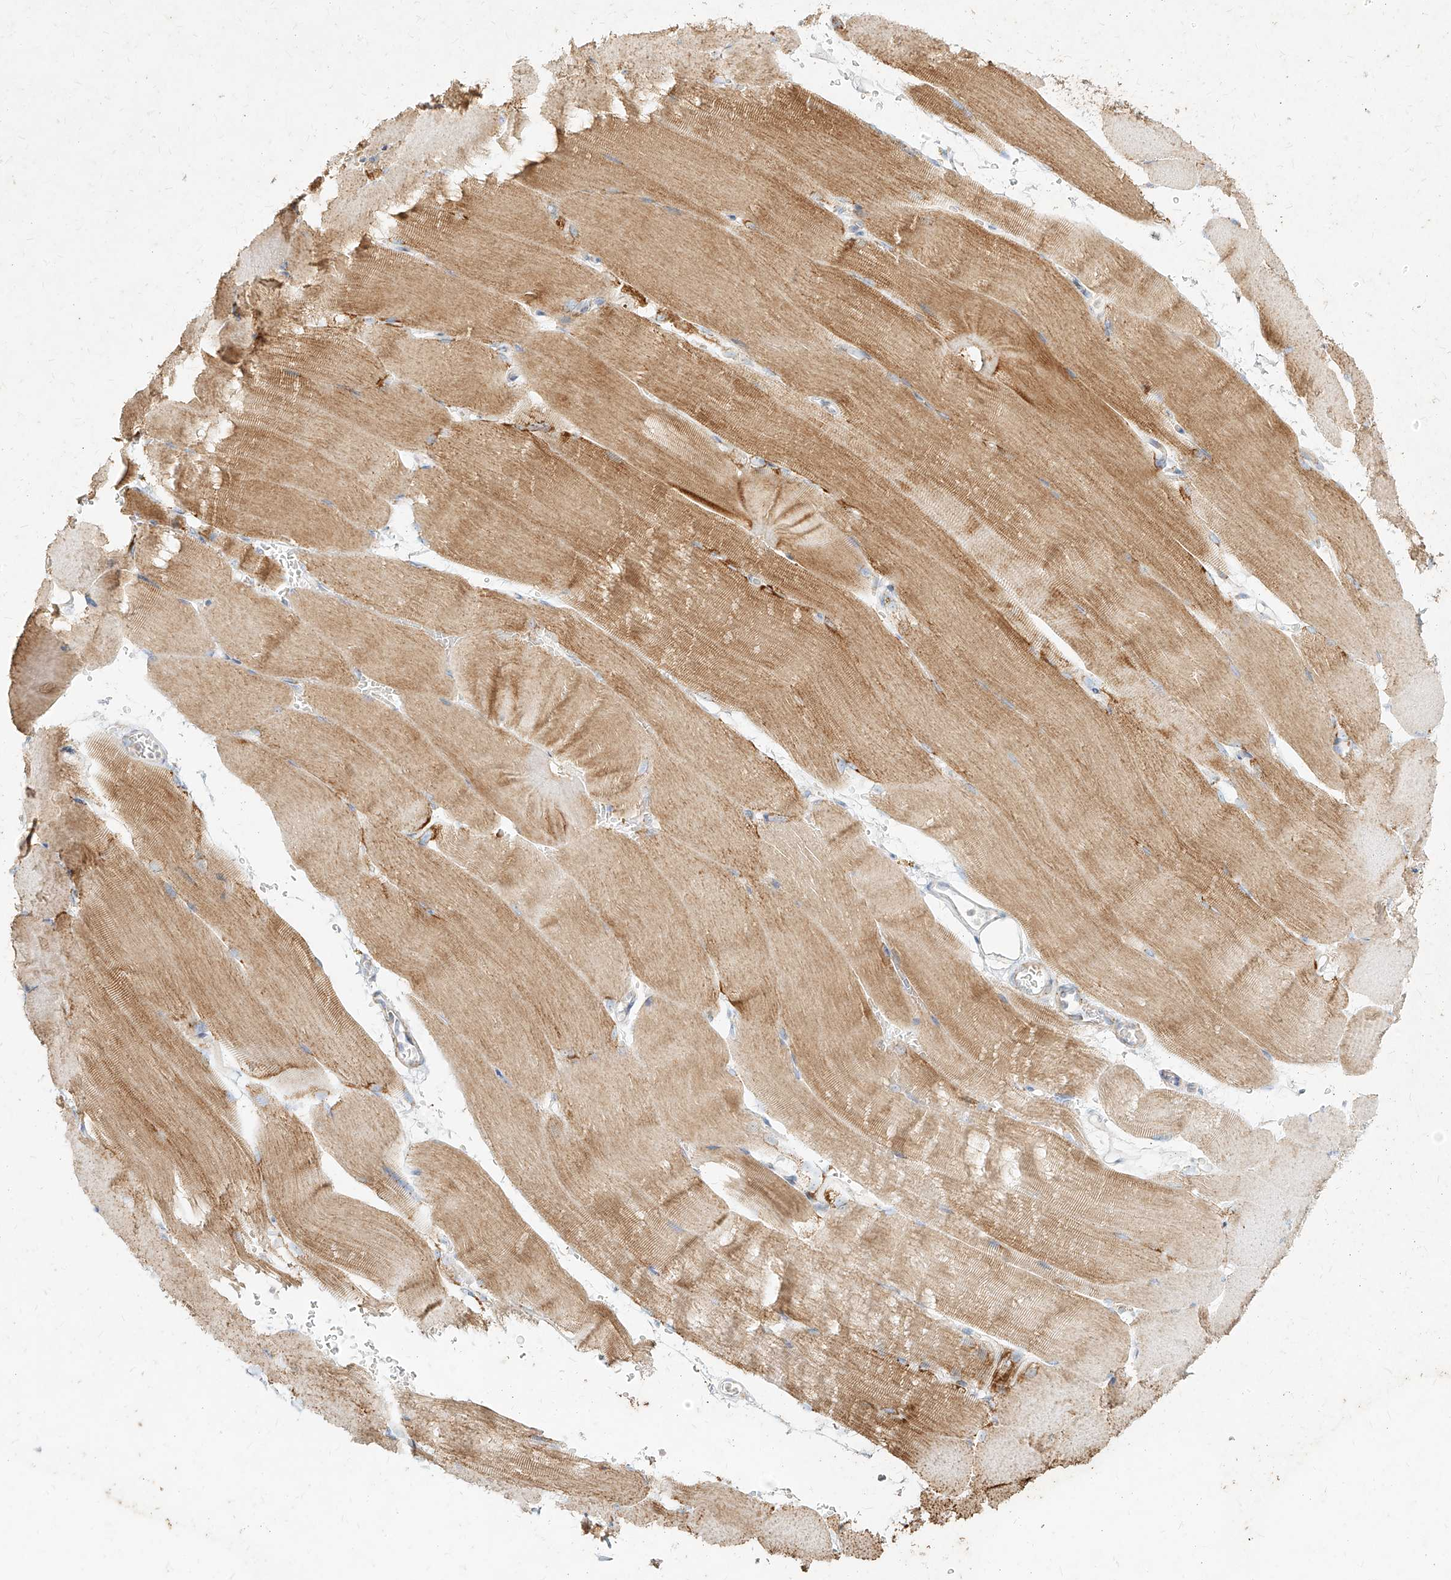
{"staining": {"intensity": "moderate", "quantity": "25%-75%", "location": "cytoplasmic/membranous"}, "tissue": "skeletal muscle", "cell_type": "Myocytes", "image_type": "normal", "snomed": [{"axis": "morphology", "description": "Normal tissue, NOS"}, {"axis": "topography", "description": "Skeletal muscle"}, {"axis": "topography", "description": "Parathyroid gland"}], "caption": "Moderate cytoplasmic/membranous expression is seen in about 25%-75% of myocytes in benign skeletal muscle. Immunohistochemistry stains the protein in brown and the nuclei are stained blue.", "gene": "MTX2", "patient": {"sex": "female", "age": 37}}